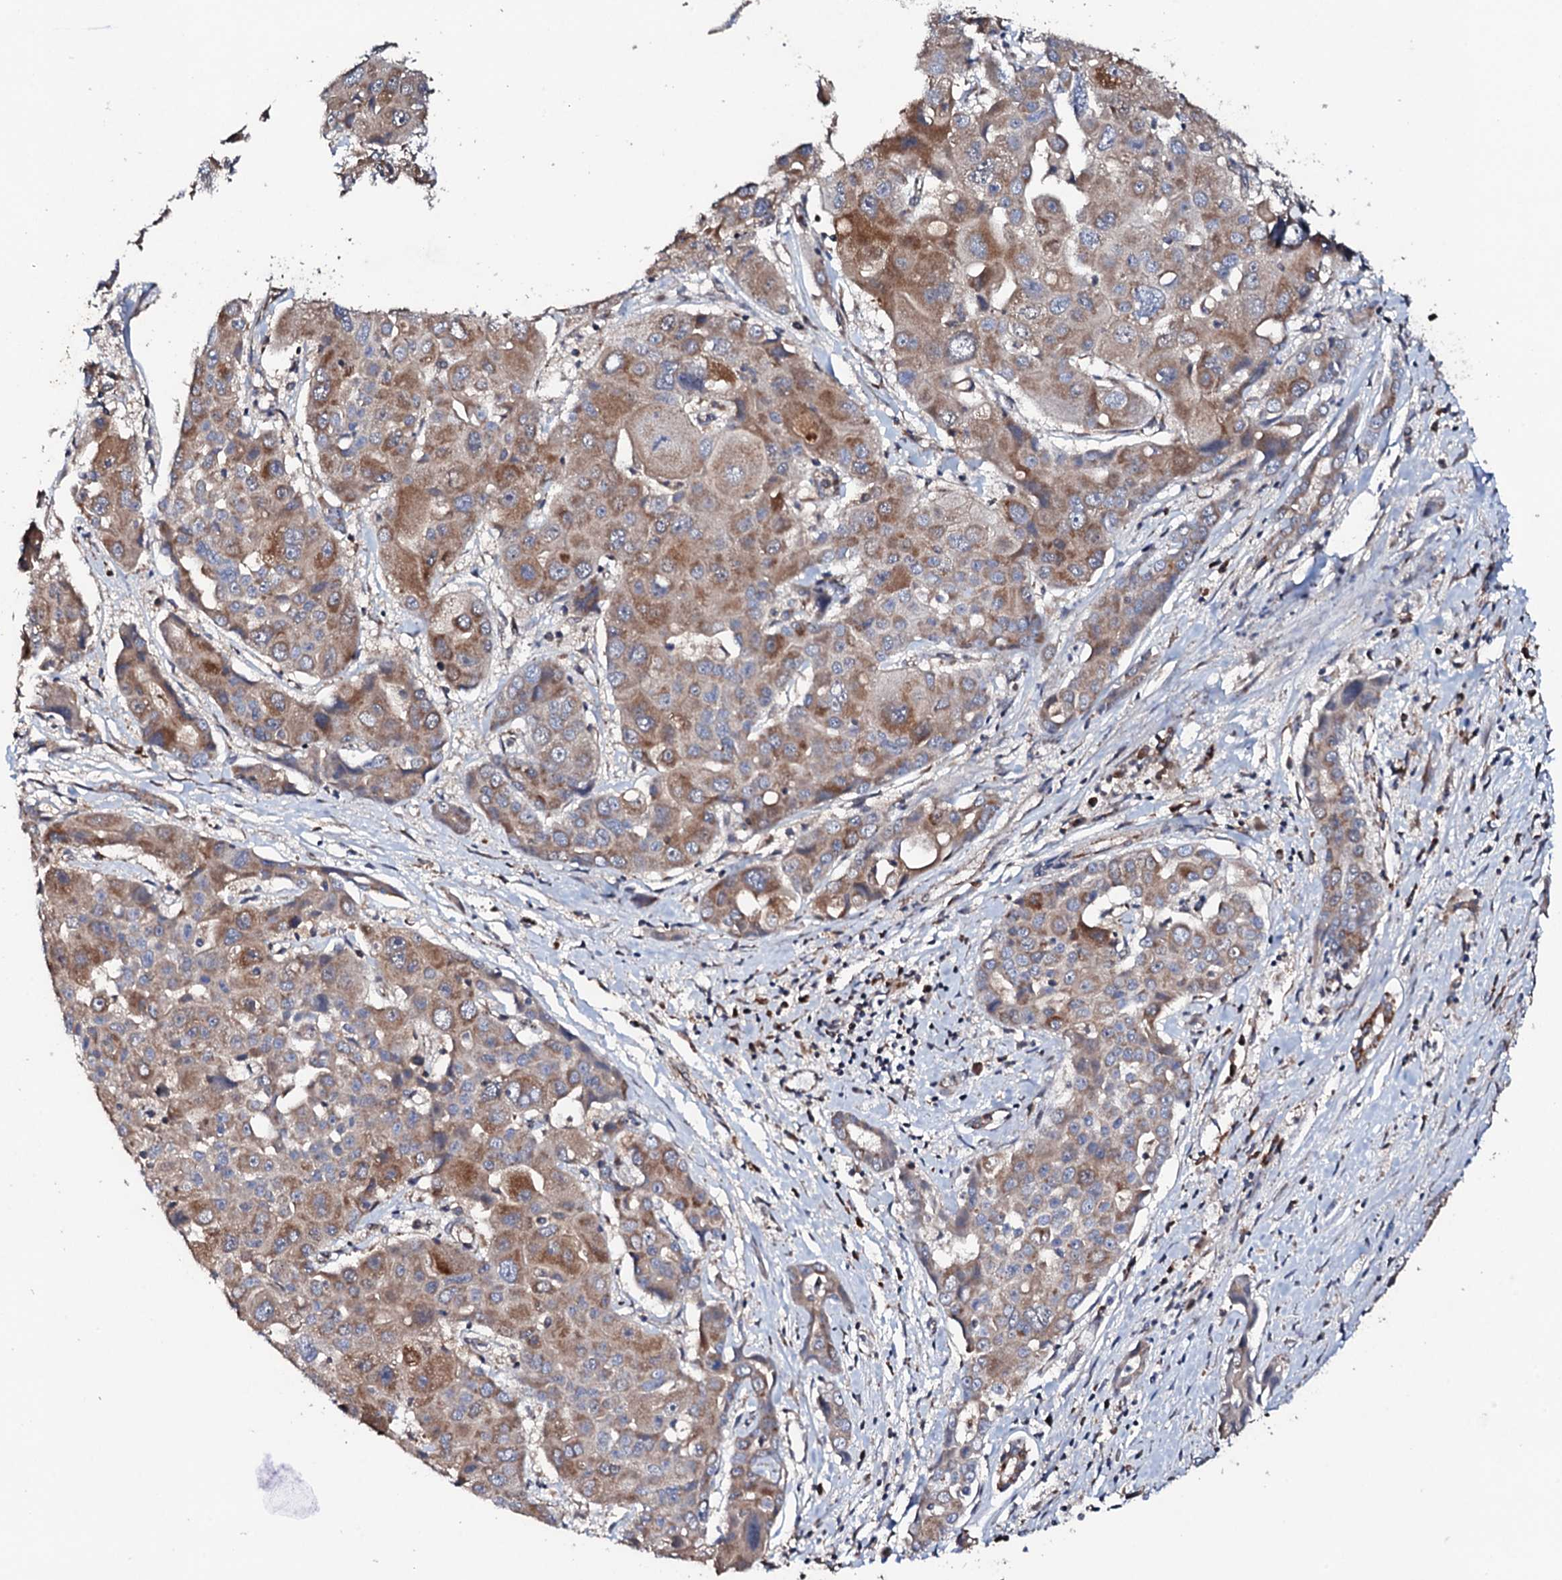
{"staining": {"intensity": "moderate", "quantity": ">75%", "location": "cytoplasmic/membranous"}, "tissue": "liver cancer", "cell_type": "Tumor cells", "image_type": "cancer", "snomed": [{"axis": "morphology", "description": "Cholangiocarcinoma"}, {"axis": "topography", "description": "Liver"}], "caption": "Brown immunohistochemical staining in liver cholangiocarcinoma shows moderate cytoplasmic/membranous expression in about >75% of tumor cells. The staining is performed using DAB brown chromogen to label protein expression. The nuclei are counter-stained blue using hematoxylin.", "gene": "MTIF3", "patient": {"sex": "male", "age": 67}}